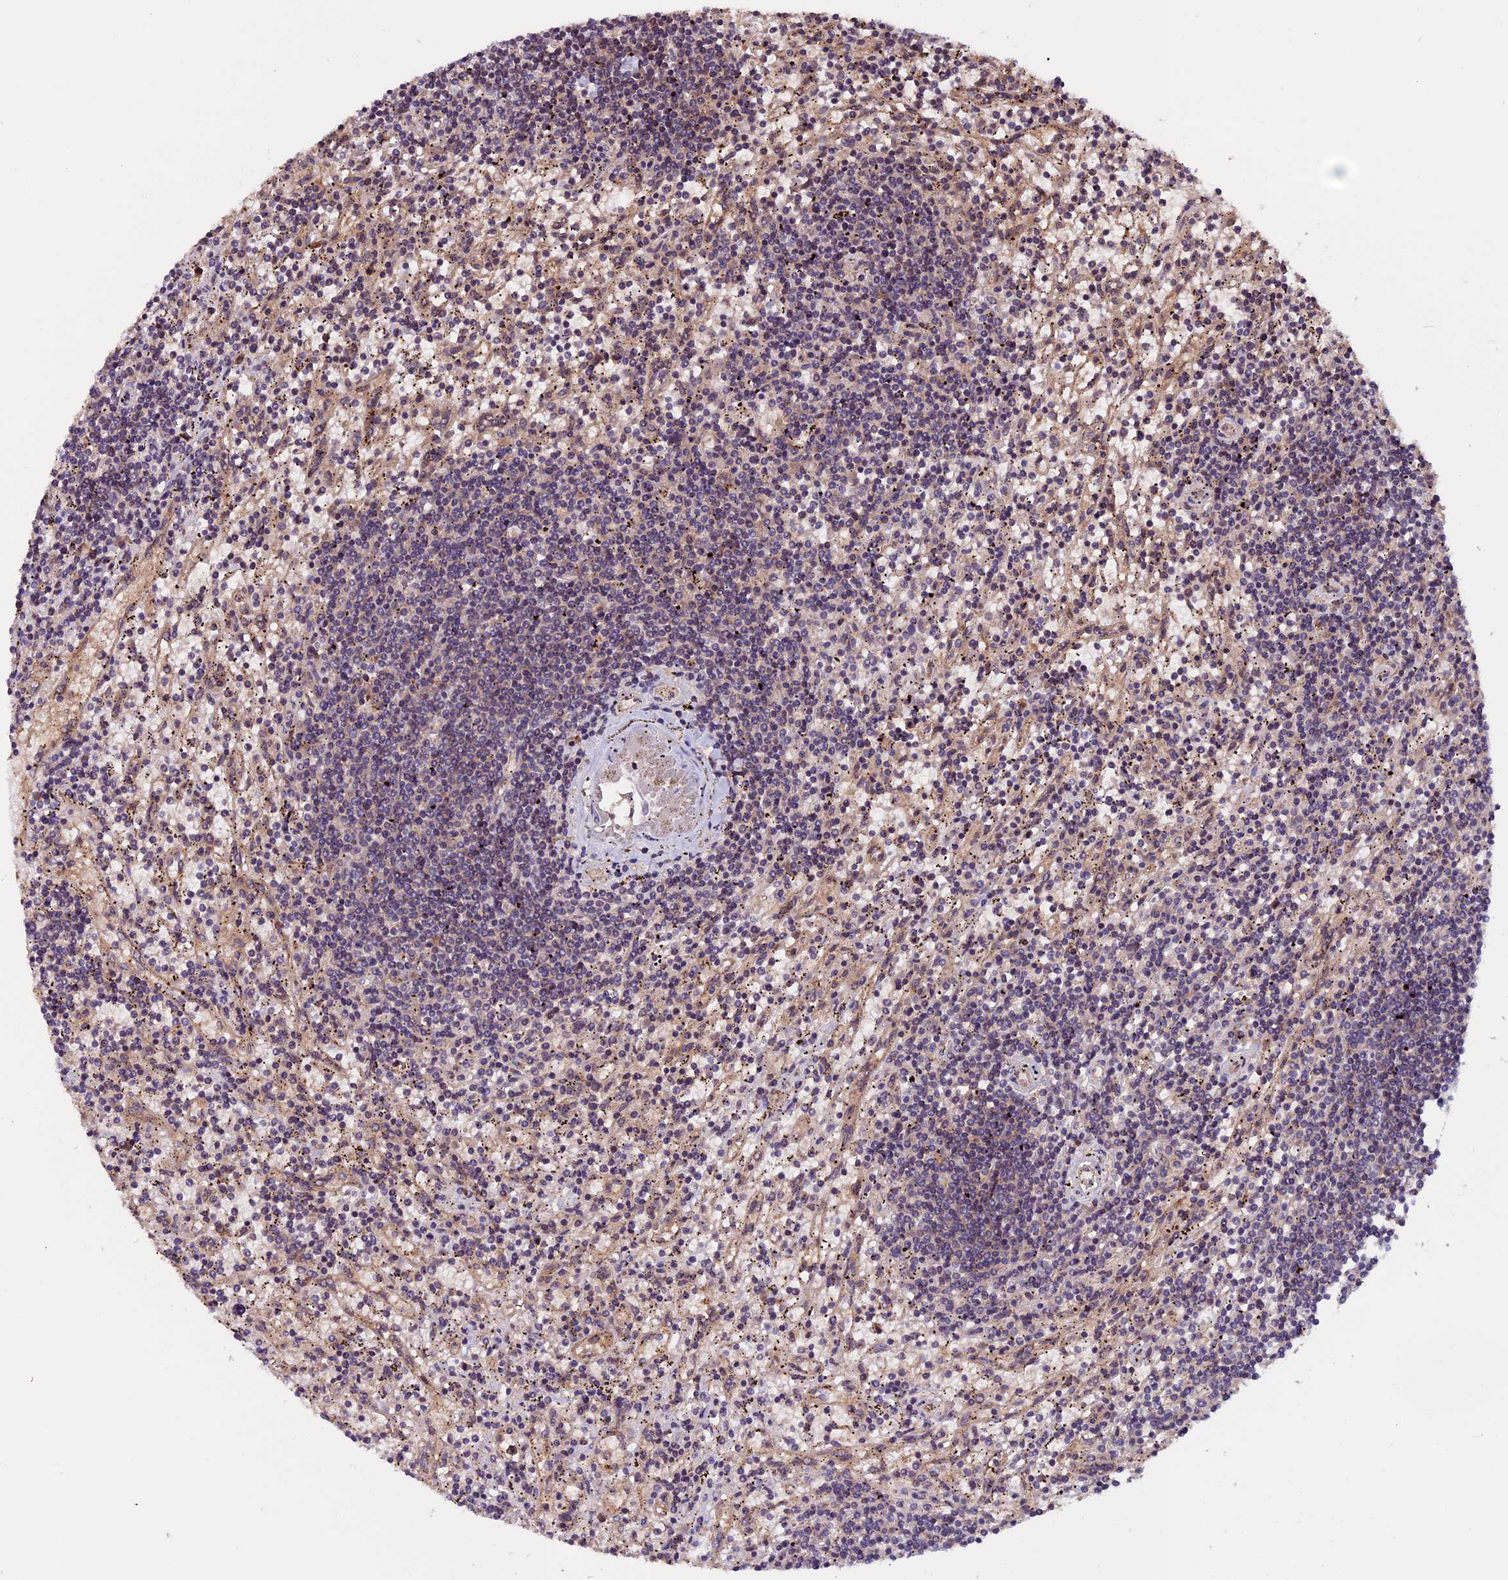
{"staining": {"intensity": "weak", "quantity": "<25%", "location": "cytoplasmic/membranous"}, "tissue": "lymphoma", "cell_type": "Tumor cells", "image_type": "cancer", "snomed": [{"axis": "morphology", "description": "Malignant lymphoma, non-Hodgkin's type, Low grade"}, {"axis": "topography", "description": "Spleen"}], "caption": "Tumor cells show no significant positivity in lymphoma.", "gene": "ZNF598", "patient": {"sex": "male", "age": 76}}